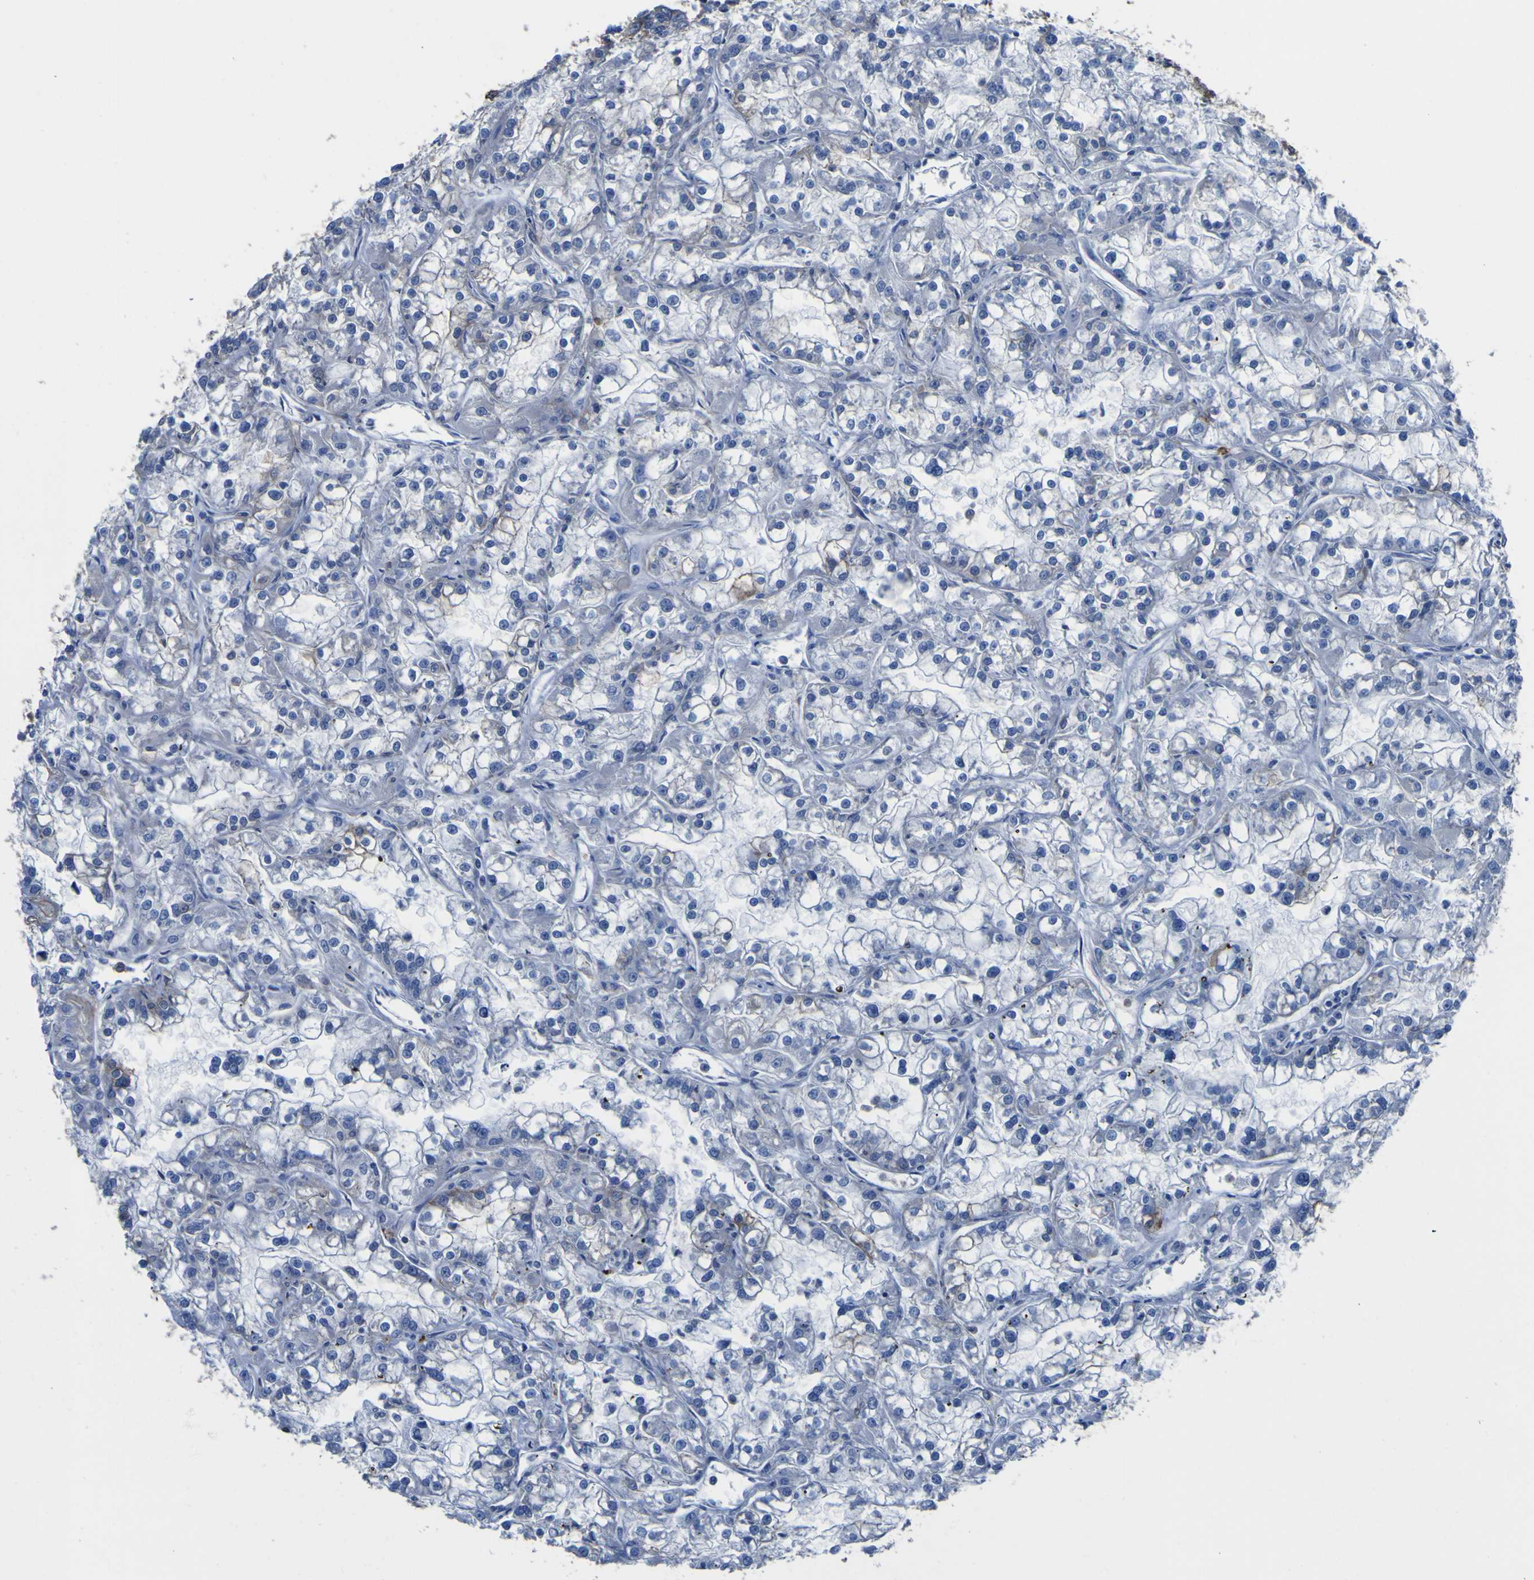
{"staining": {"intensity": "negative", "quantity": "none", "location": "none"}, "tissue": "renal cancer", "cell_type": "Tumor cells", "image_type": "cancer", "snomed": [{"axis": "morphology", "description": "Adenocarcinoma, NOS"}, {"axis": "topography", "description": "Kidney"}], "caption": "An IHC photomicrograph of renal cancer (adenocarcinoma) is shown. There is no staining in tumor cells of renal cancer (adenocarcinoma).", "gene": "AGO4", "patient": {"sex": "female", "age": 52}}